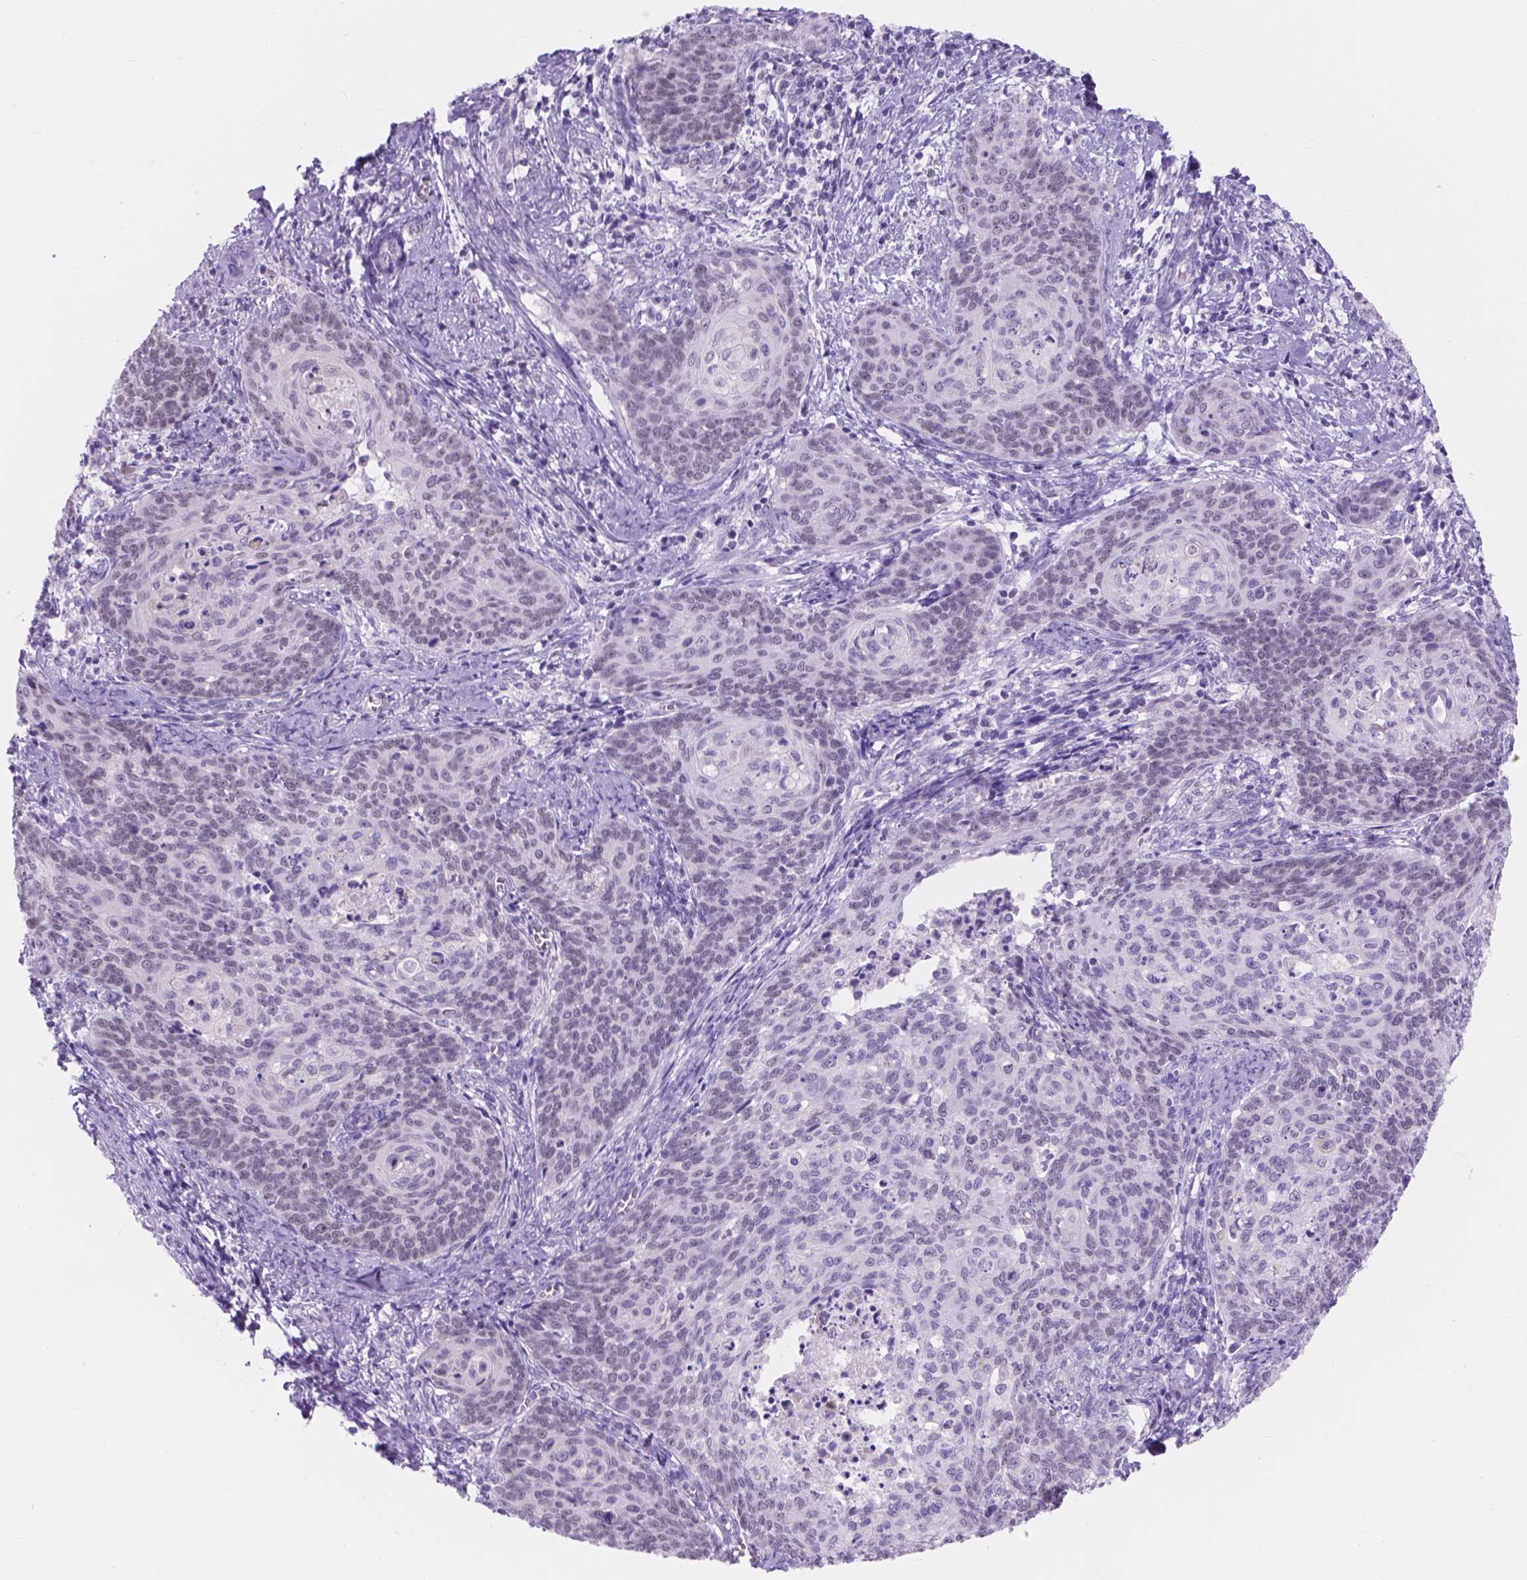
{"staining": {"intensity": "negative", "quantity": "none", "location": "none"}, "tissue": "cervical cancer", "cell_type": "Tumor cells", "image_type": "cancer", "snomed": [{"axis": "morphology", "description": "Normal tissue, NOS"}, {"axis": "morphology", "description": "Squamous cell carcinoma, NOS"}, {"axis": "topography", "description": "Cervix"}], "caption": "The image exhibits no staining of tumor cells in cervical cancer (squamous cell carcinoma).", "gene": "DCC", "patient": {"sex": "female", "age": 39}}